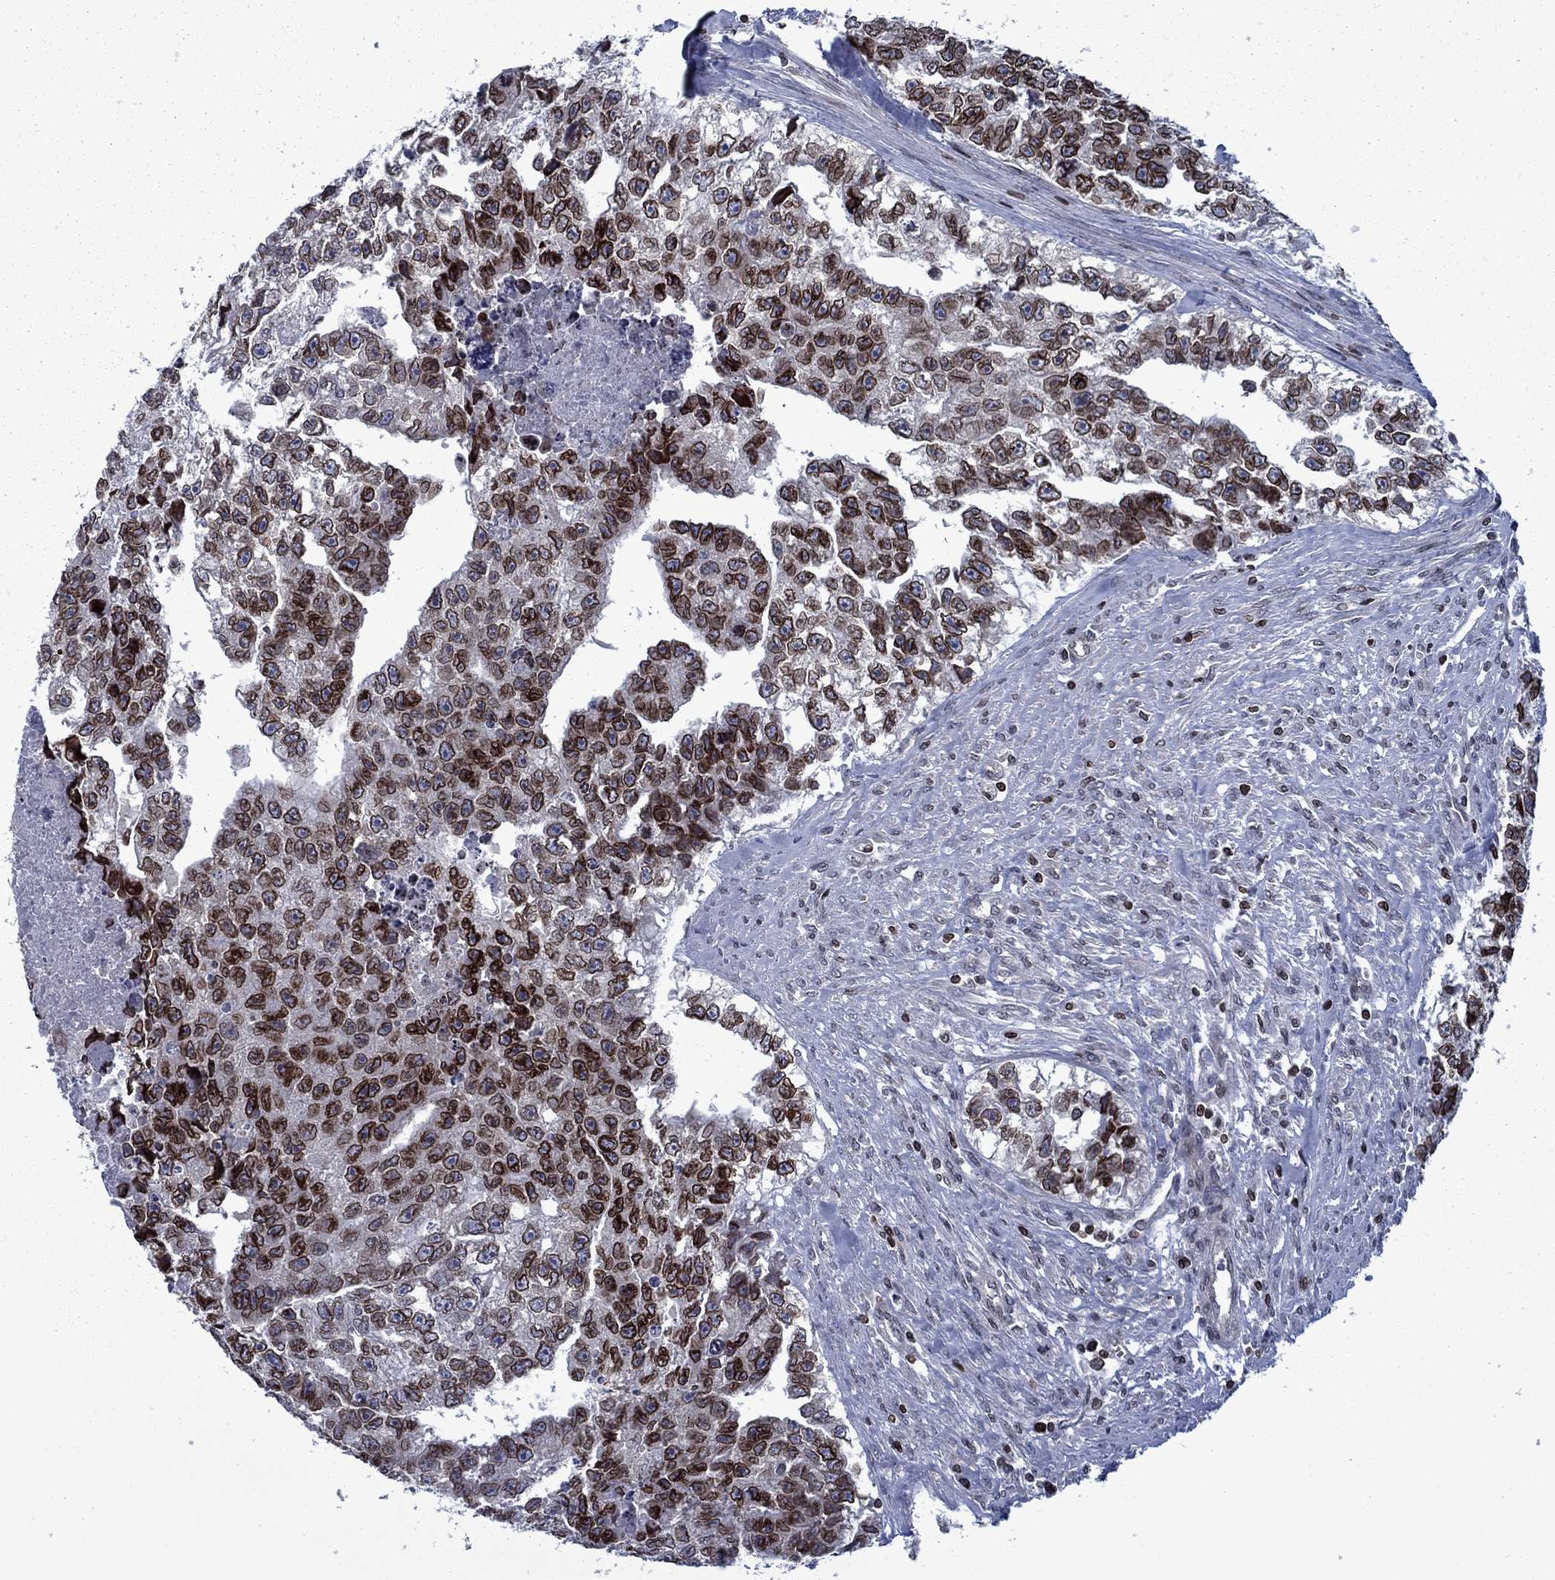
{"staining": {"intensity": "strong", "quantity": "25%-75%", "location": "cytoplasmic/membranous,nuclear"}, "tissue": "testis cancer", "cell_type": "Tumor cells", "image_type": "cancer", "snomed": [{"axis": "morphology", "description": "Carcinoma, Embryonal, NOS"}, {"axis": "morphology", "description": "Teratoma, malignant, NOS"}, {"axis": "topography", "description": "Testis"}], "caption": "The histopathology image exhibits staining of embryonal carcinoma (testis), revealing strong cytoplasmic/membranous and nuclear protein expression (brown color) within tumor cells. Using DAB (brown) and hematoxylin (blue) stains, captured at high magnification using brightfield microscopy.", "gene": "SLA", "patient": {"sex": "male", "age": 44}}